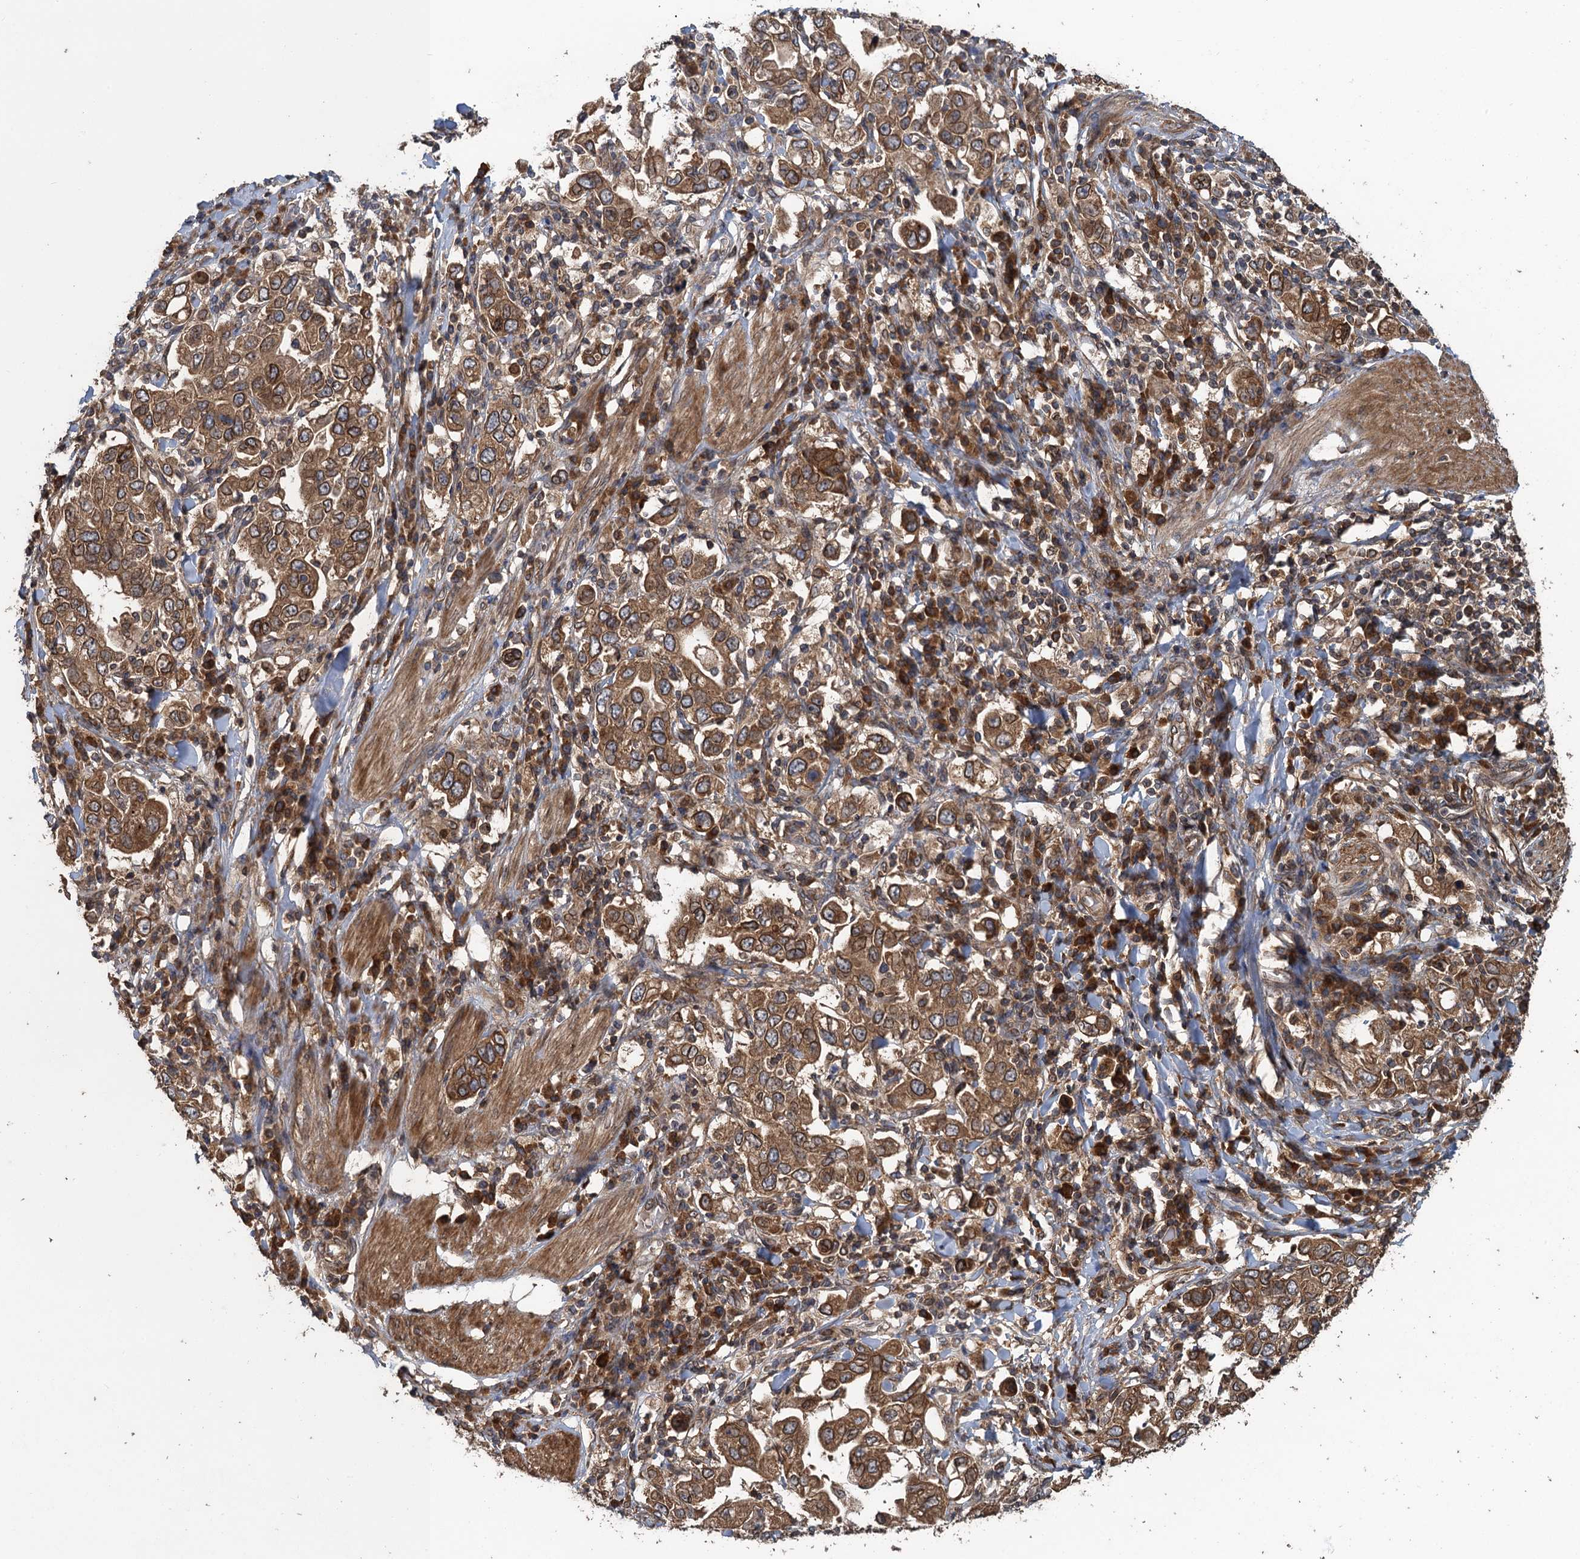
{"staining": {"intensity": "moderate", "quantity": ">75%", "location": "cytoplasmic/membranous,nuclear"}, "tissue": "stomach cancer", "cell_type": "Tumor cells", "image_type": "cancer", "snomed": [{"axis": "morphology", "description": "Adenocarcinoma, NOS"}, {"axis": "topography", "description": "Stomach, upper"}], "caption": "Immunohistochemical staining of stomach cancer shows moderate cytoplasmic/membranous and nuclear protein expression in about >75% of tumor cells.", "gene": "GLE1", "patient": {"sex": "male", "age": 62}}